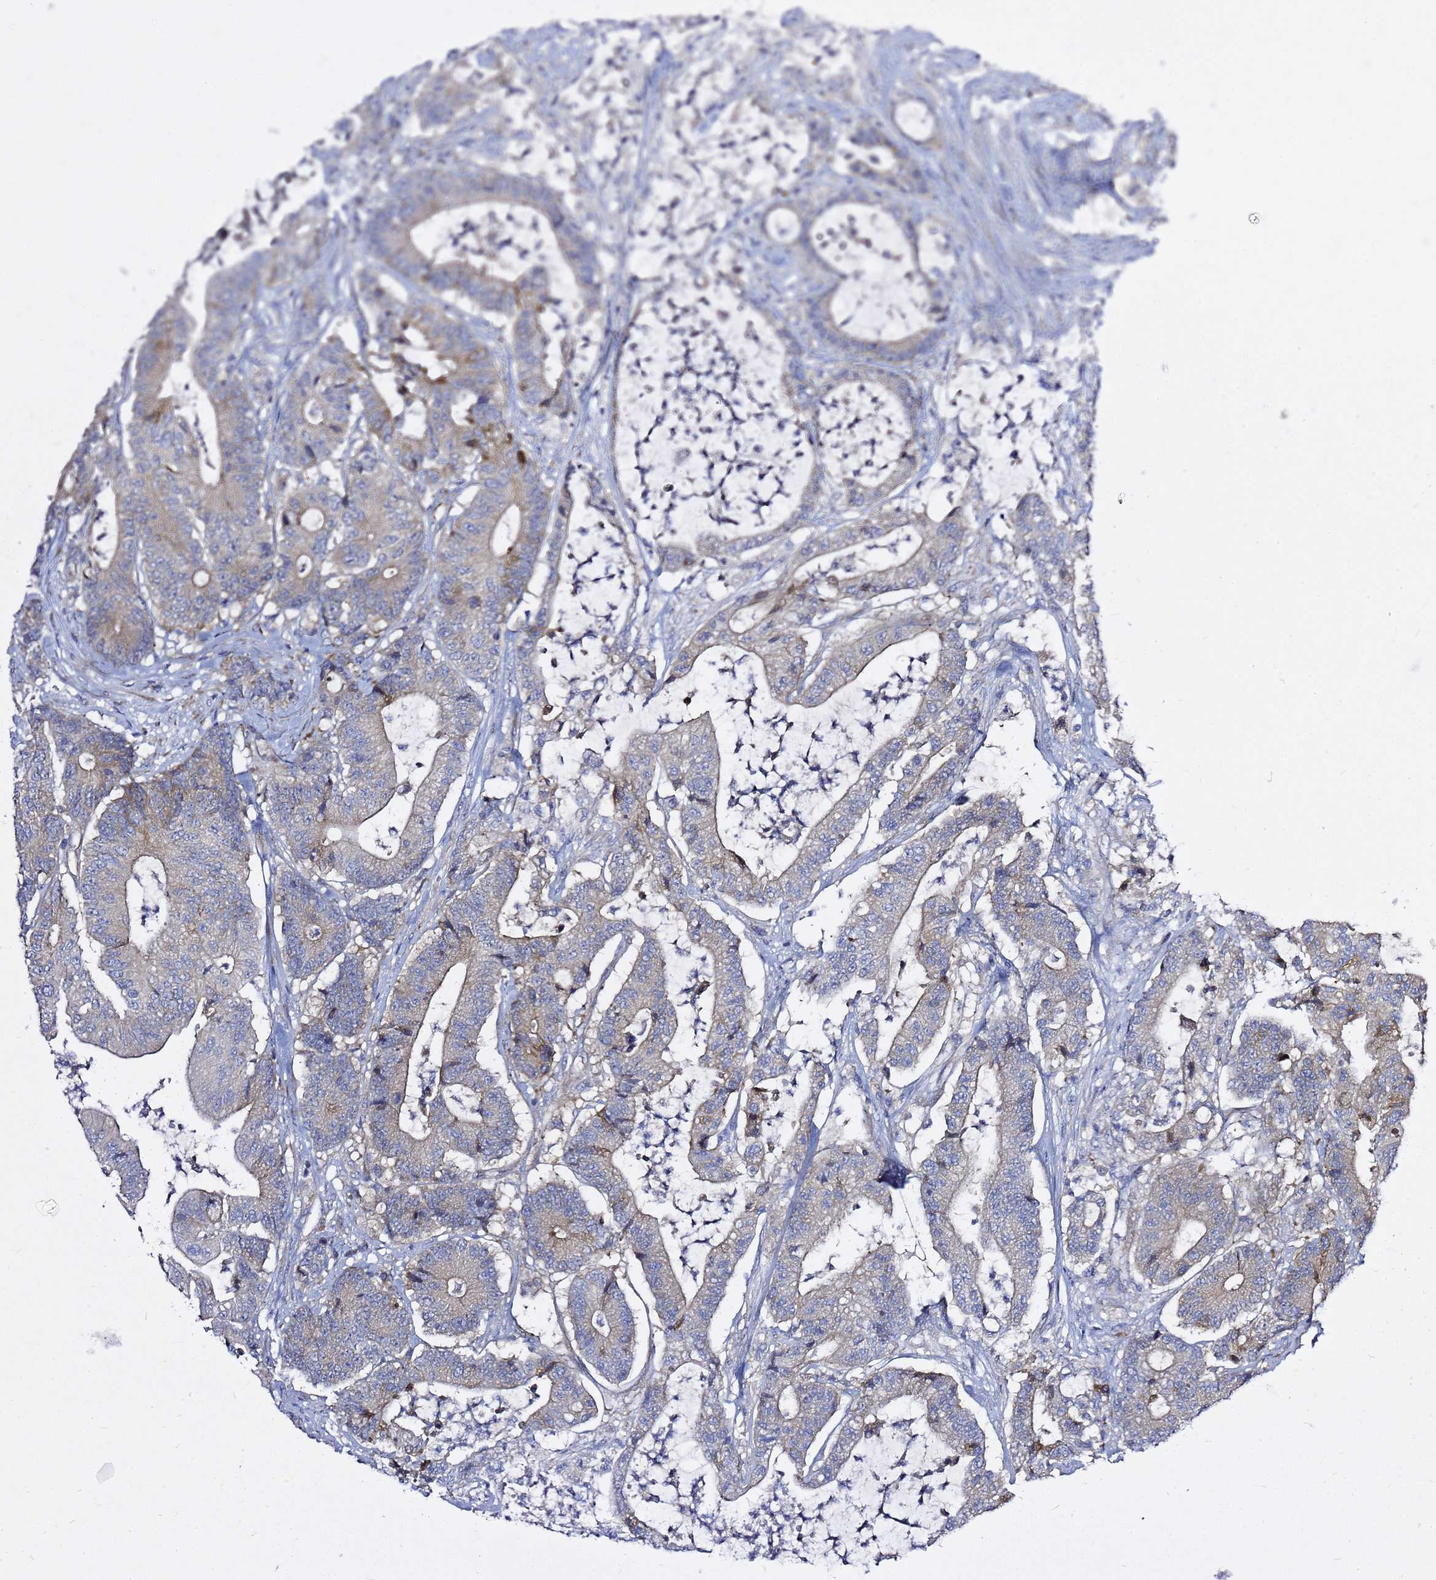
{"staining": {"intensity": "weak", "quantity": "<25%", "location": "cytoplasmic/membranous"}, "tissue": "colorectal cancer", "cell_type": "Tumor cells", "image_type": "cancer", "snomed": [{"axis": "morphology", "description": "Adenocarcinoma, NOS"}, {"axis": "topography", "description": "Colon"}], "caption": "Colorectal adenocarcinoma was stained to show a protein in brown. There is no significant expression in tumor cells.", "gene": "MON1B", "patient": {"sex": "female", "age": 84}}